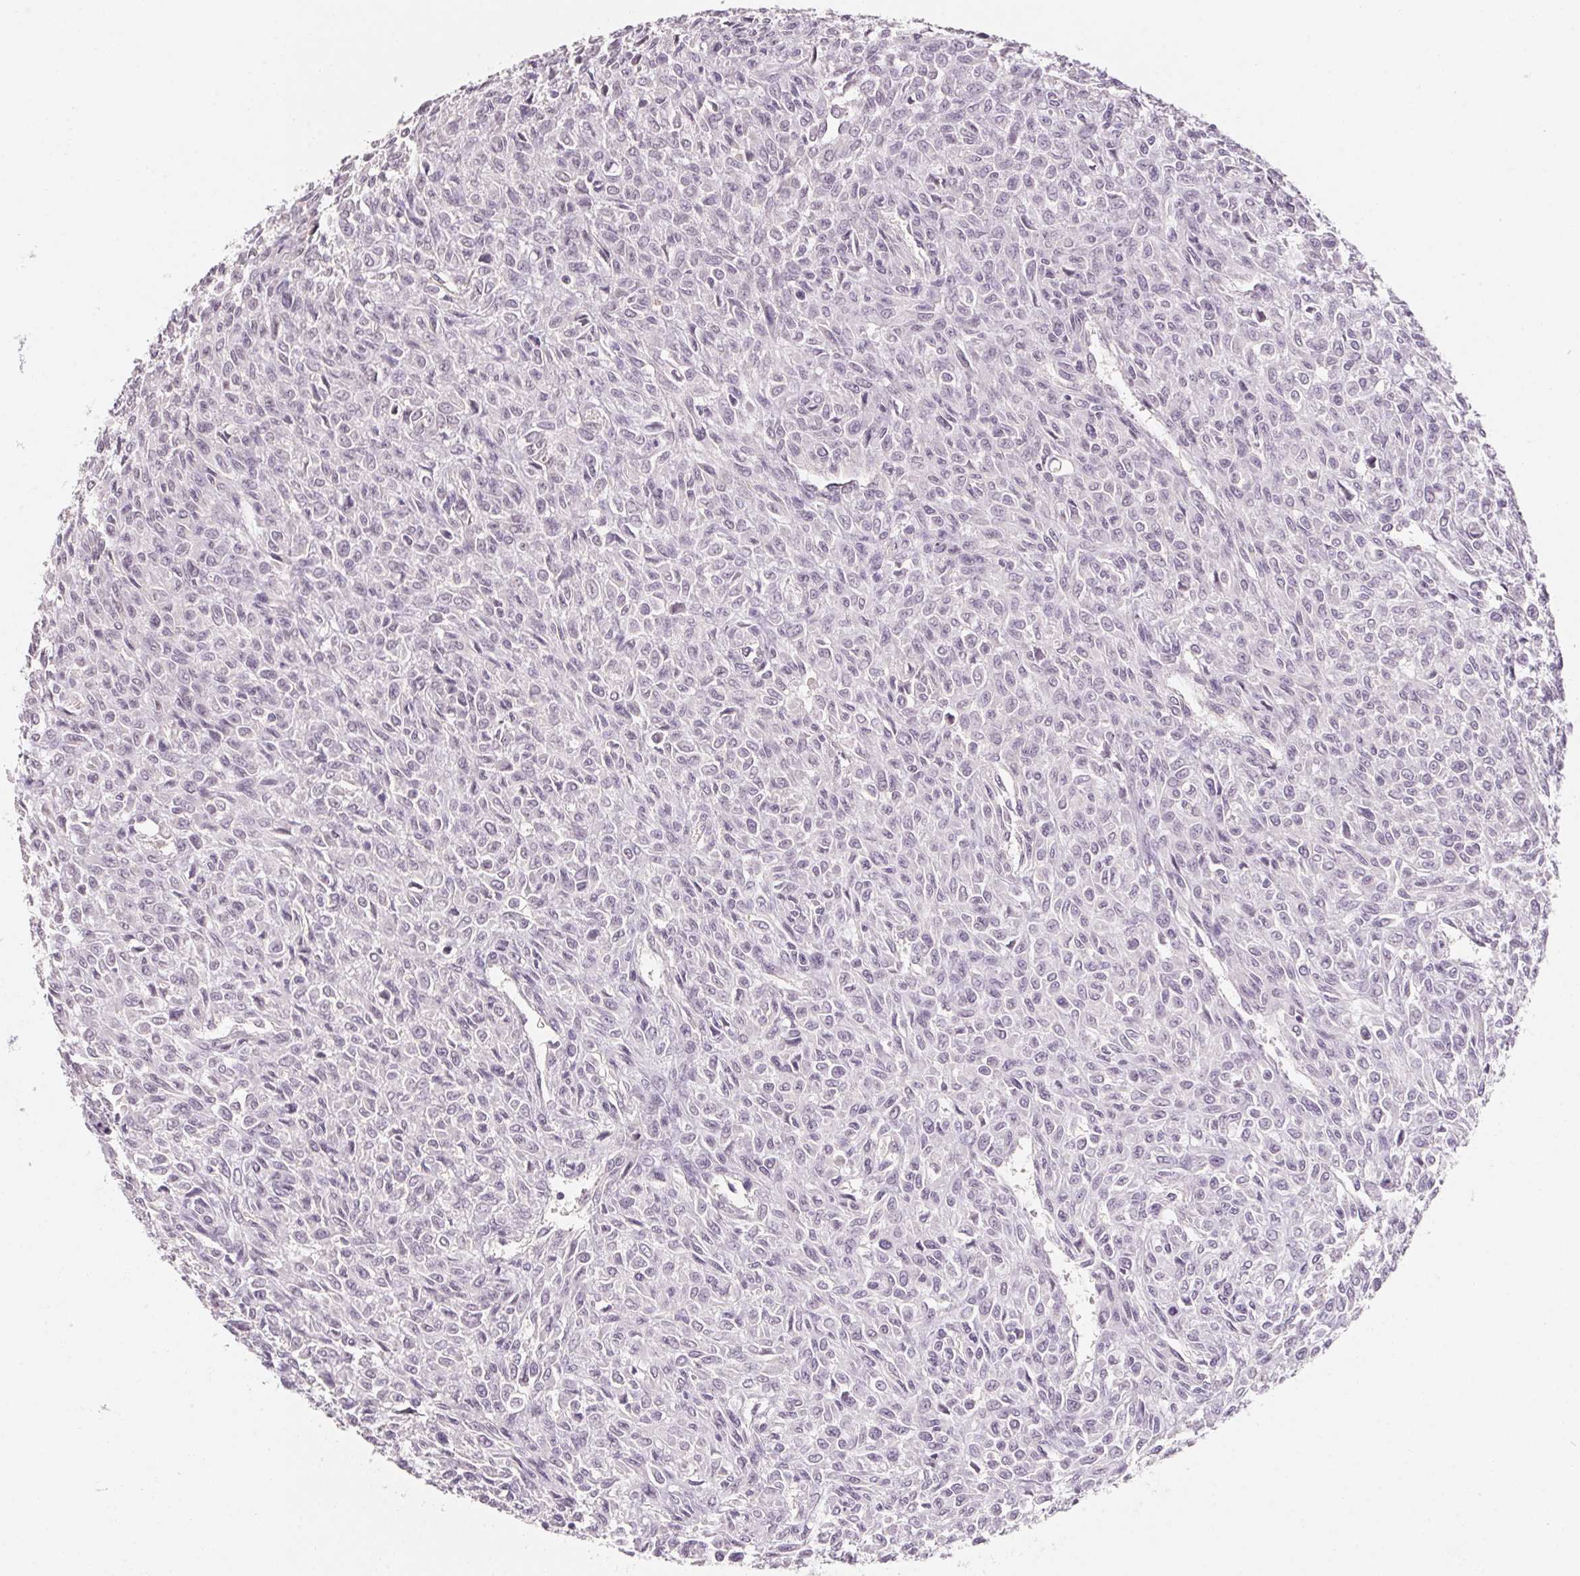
{"staining": {"intensity": "negative", "quantity": "none", "location": "none"}, "tissue": "renal cancer", "cell_type": "Tumor cells", "image_type": "cancer", "snomed": [{"axis": "morphology", "description": "Adenocarcinoma, NOS"}, {"axis": "topography", "description": "Kidney"}], "caption": "Renal adenocarcinoma was stained to show a protein in brown. There is no significant staining in tumor cells.", "gene": "CAPZA3", "patient": {"sex": "male", "age": 58}}